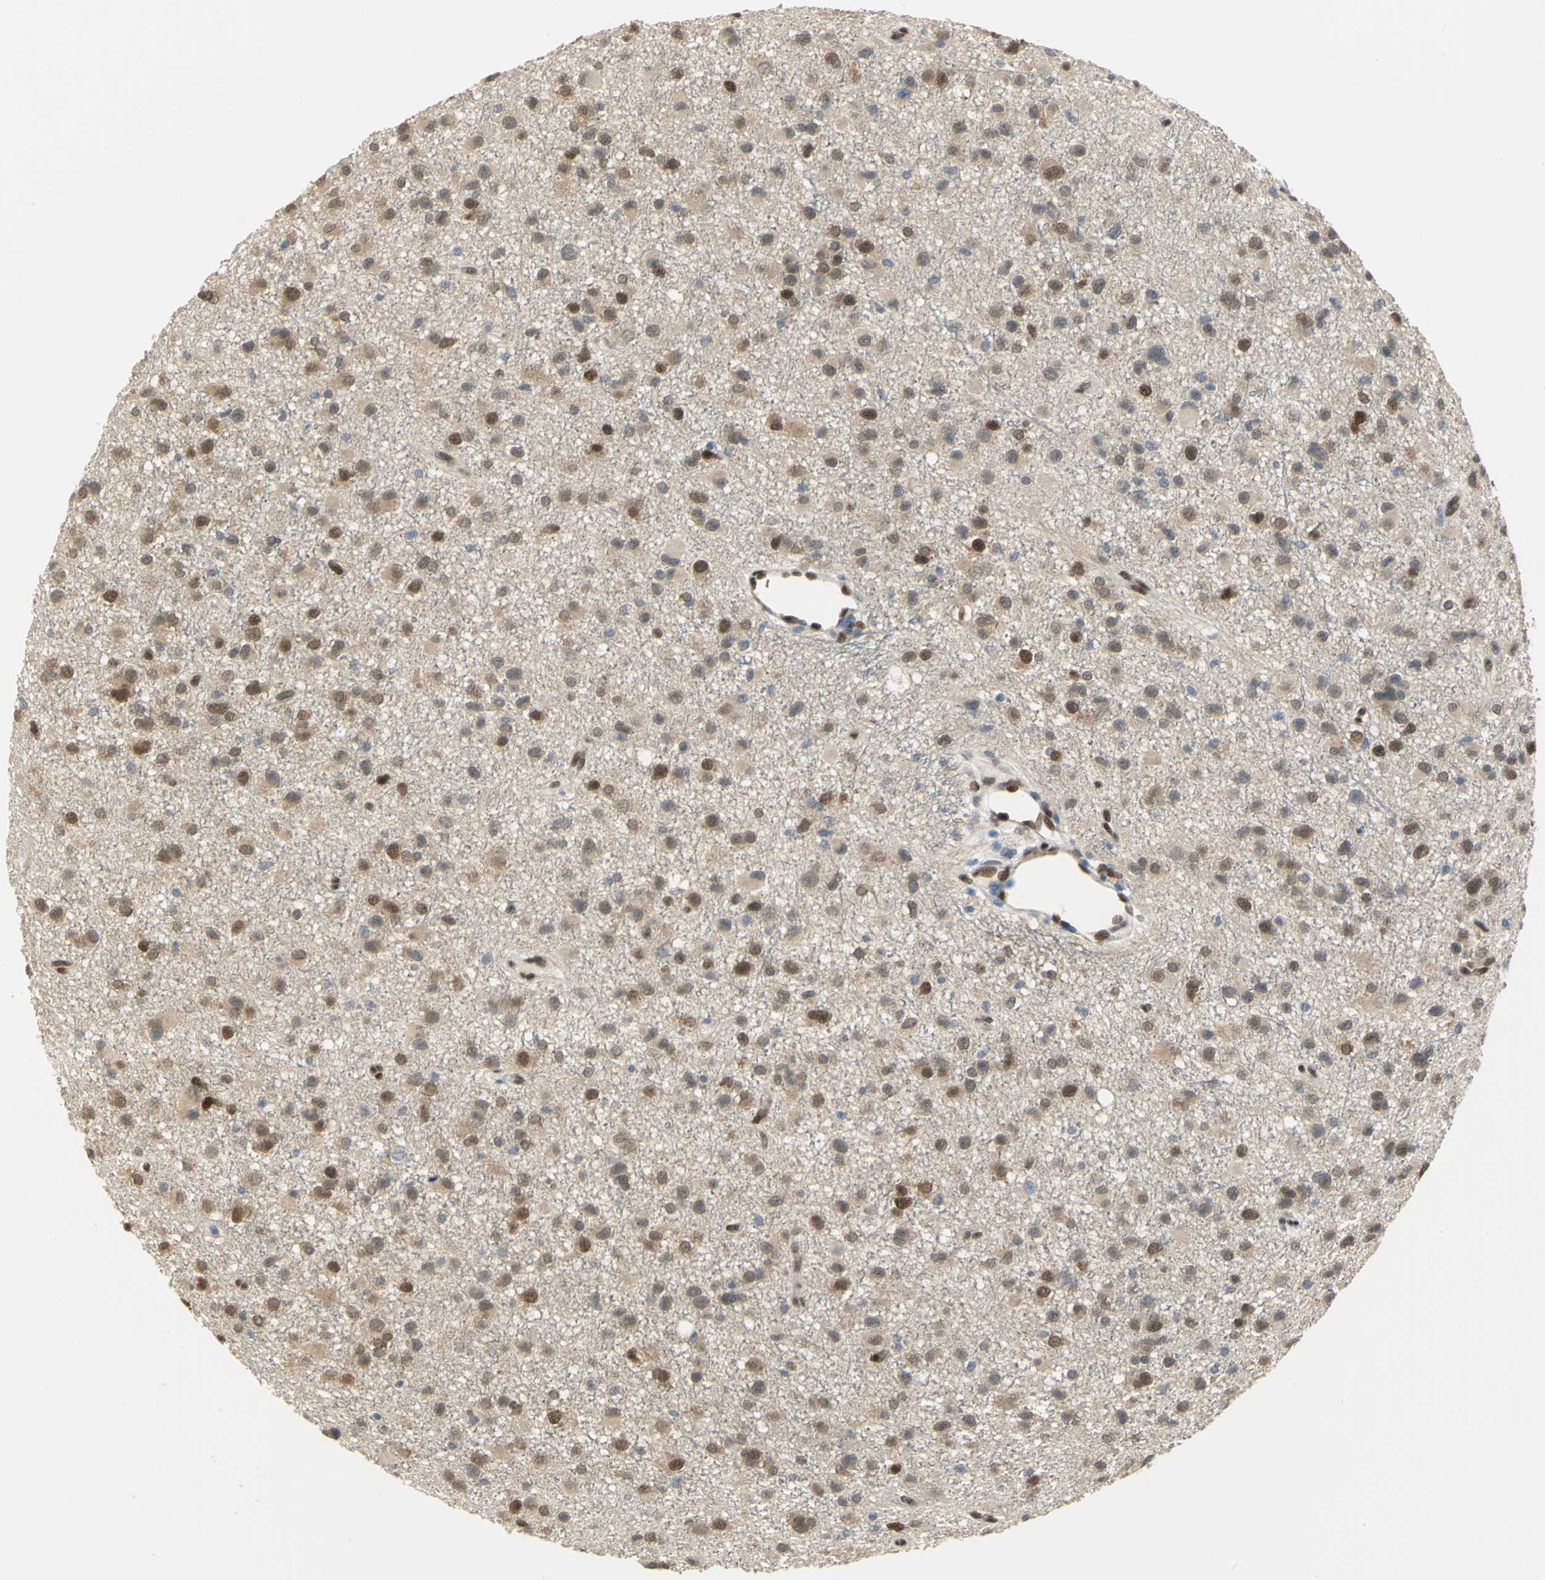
{"staining": {"intensity": "moderate", "quantity": ">75%", "location": "cytoplasmic/membranous,nuclear"}, "tissue": "glioma", "cell_type": "Tumor cells", "image_type": "cancer", "snomed": [{"axis": "morphology", "description": "Glioma, malignant, Low grade"}, {"axis": "topography", "description": "Brain"}], "caption": "This is an image of immunohistochemistry (IHC) staining of glioma, which shows moderate expression in the cytoplasmic/membranous and nuclear of tumor cells.", "gene": "RBFOX2", "patient": {"sex": "male", "age": 42}}